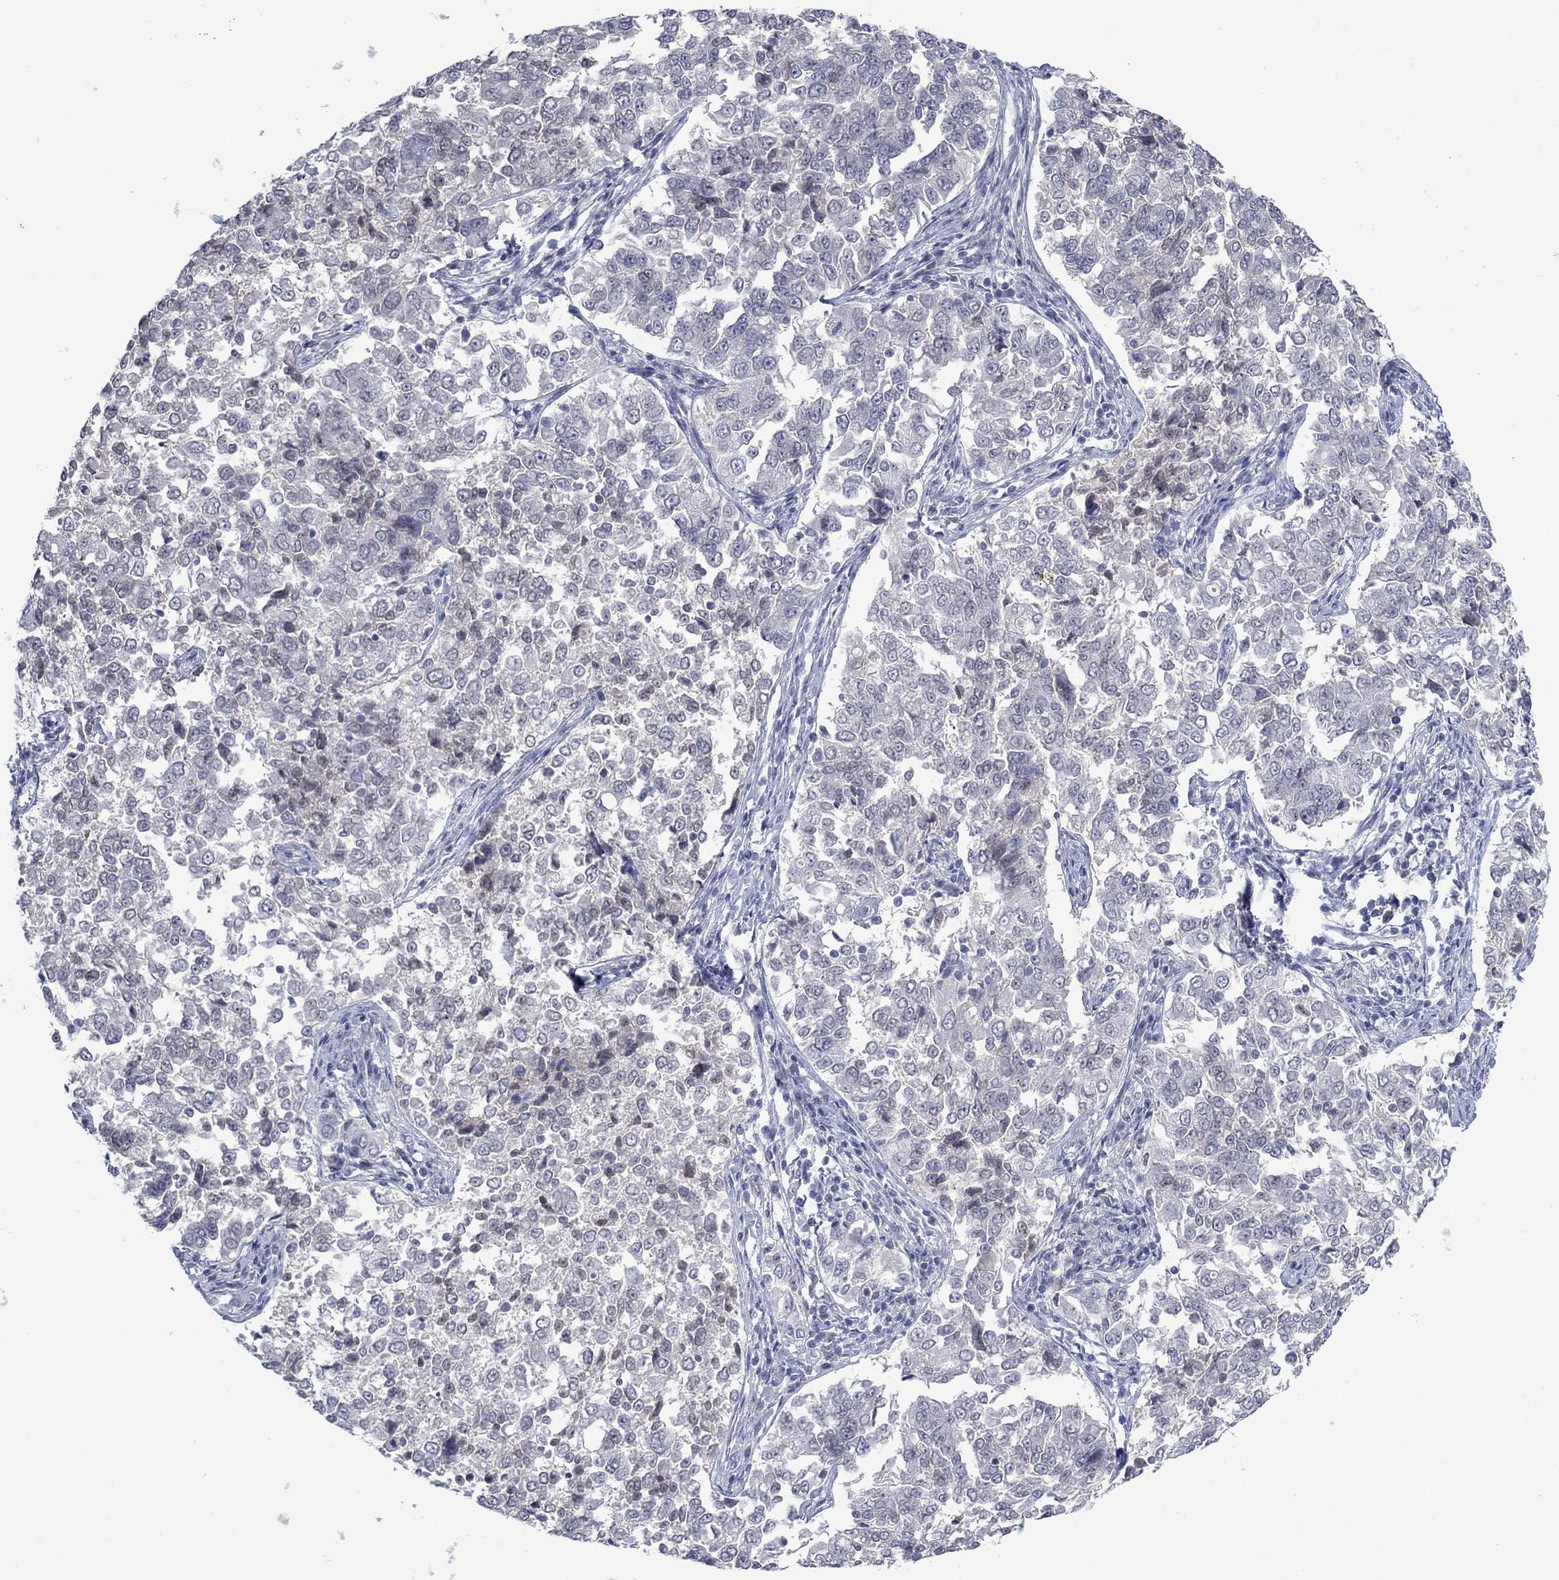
{"staining": {"intensity": "negative", "quantity": "none", "location": "none"}, "tissue": "endometrial cancer", "cell_type": "Tumor cells", "image_type": "cancer", "snomed": [{"axis": "morphology", "description": "Adenocarcinoma, NOS"}, {"axis": "topography", "description": "Endometrium"}], "caption": "Photomicrograph shows no protein positivity in tumor cells of adenocarcinoma (endometrial) tissue.", "gene": "NSMF", "patient": {"sex": "female", "age": 43}}